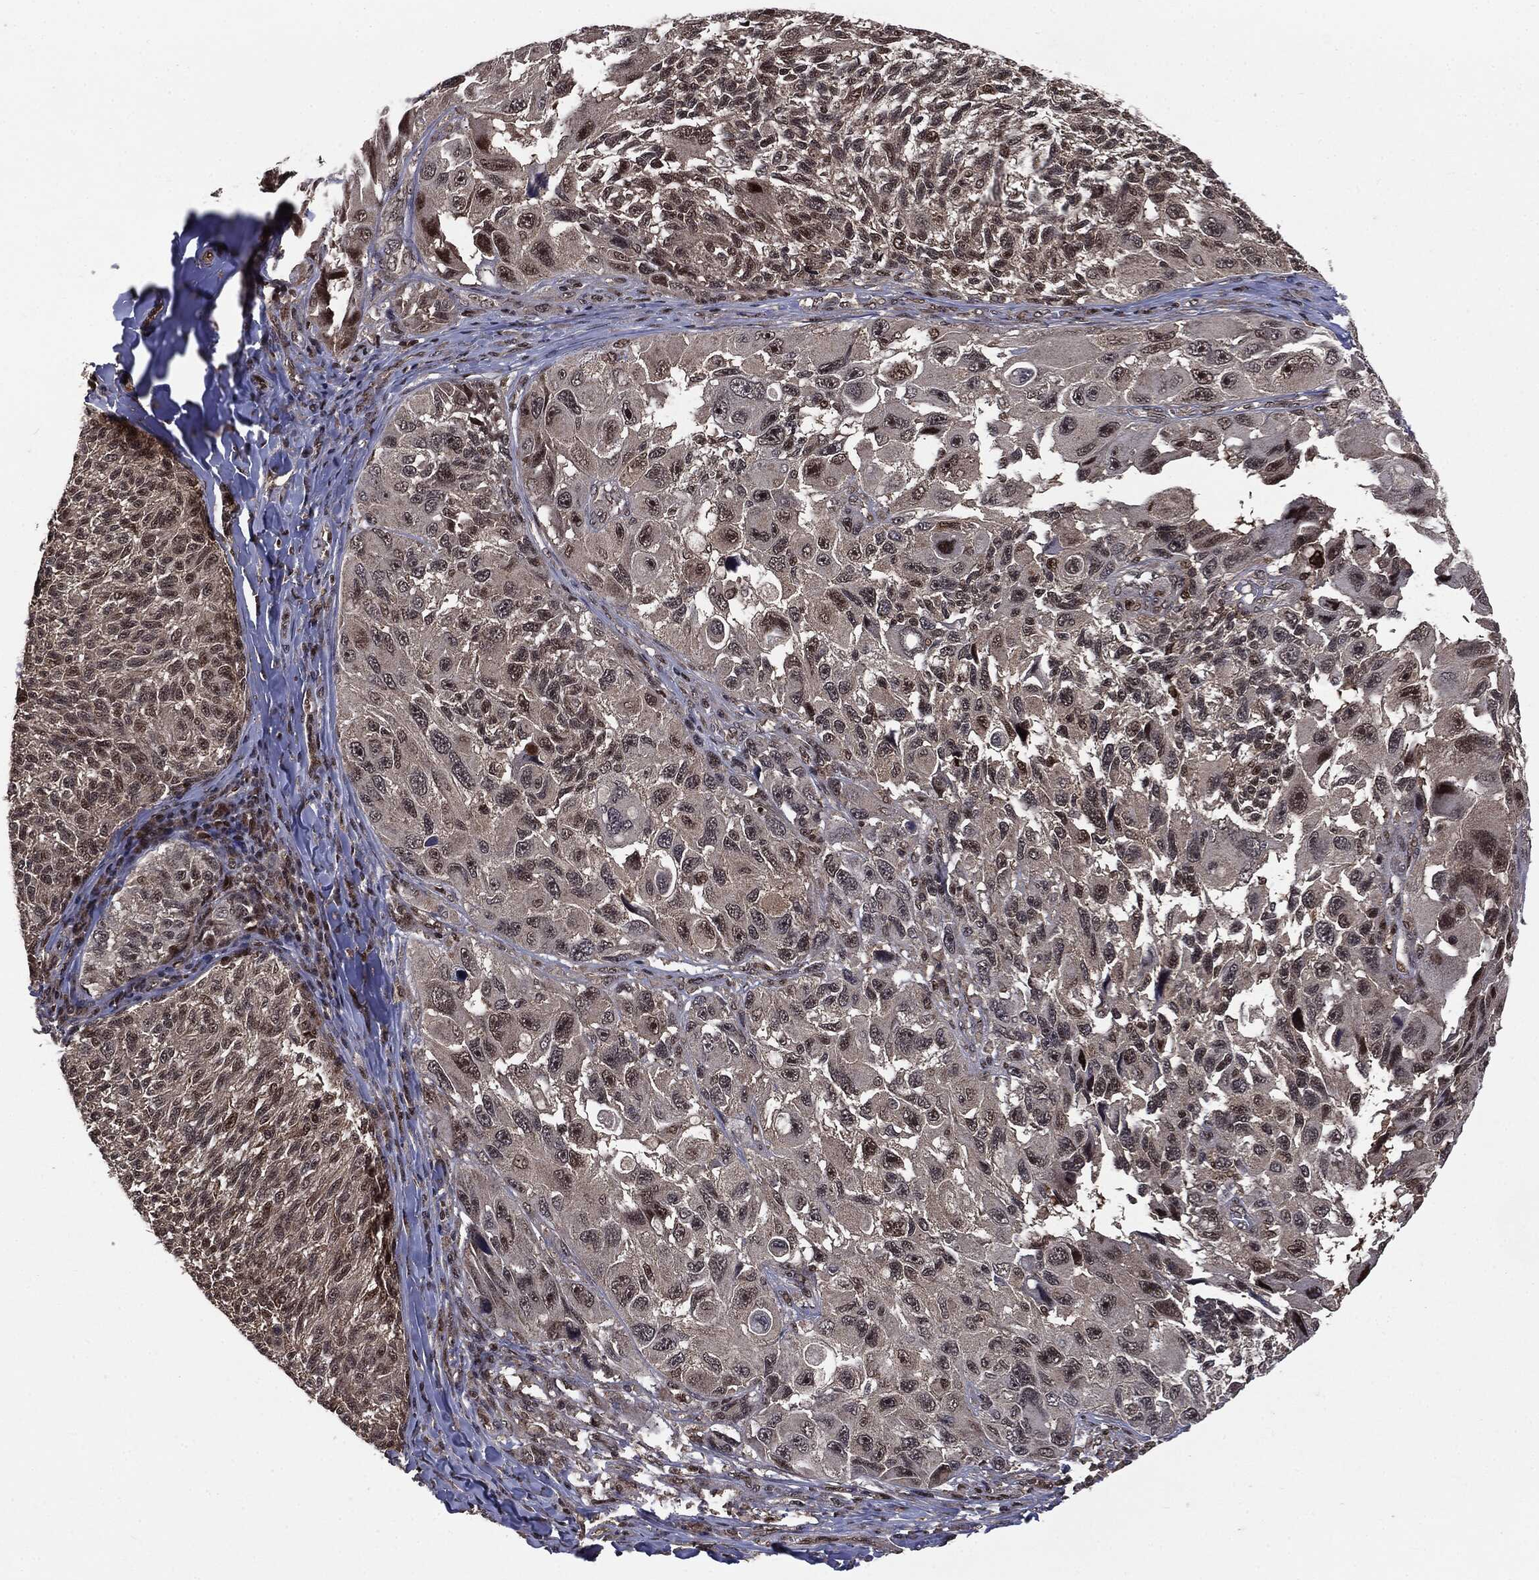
{"staining": {"intensity": "moderate", "quantity": "25%-75%", "location": "cytoplasmic/membranous,nuclear"}, "tissue": "melanoma", "cell_type": "Tumor cells", "image_type": "cancer", "snomed": [{"axis": "morphology", "description": "Malignant melanoma, NOS"}, {"axis": "topography", "description": "Skin"}], "caption": "Melanoma was stained to show a protein in brown. There is medium levels of moderate cytoplasmic/membranous and nuclear staining in approximately 25%-75% of tumor cells. The protein of interest is stained brown, and the nuclei are stained in blue (DAB IHC with brightfield microscopy, high magnification).", "gene": "PTPA", "patient": {"sex": "female", "age": 73}}